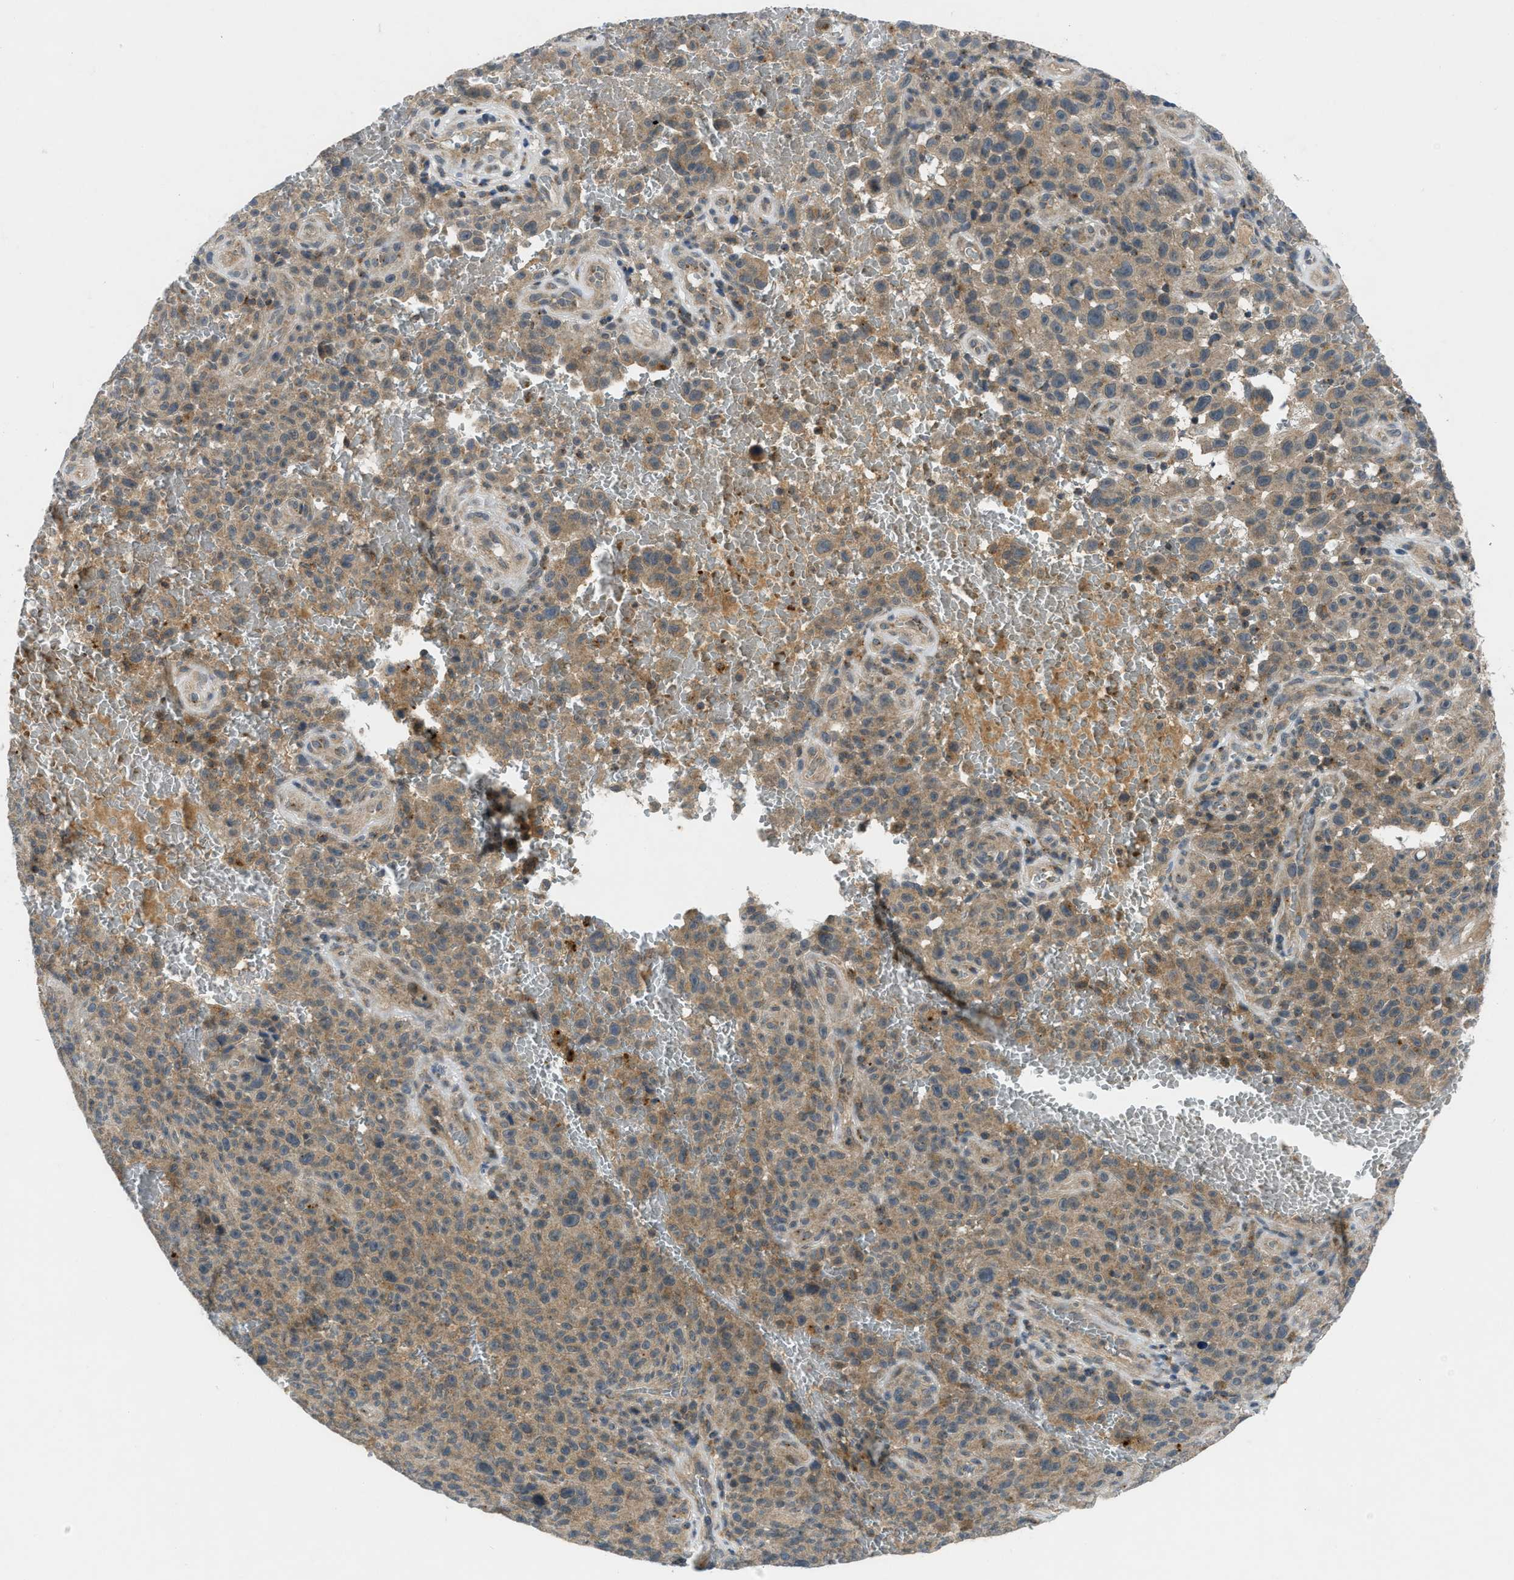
{"staining": {"intensity": "moderate", "quantity": ">75%", "location": "cytoplasmic/membranous"}, "tissue": "melanoma", "cell_type": "Tumor cells", "image_type": "cancer", "snomed": [{"axis": "morphology", "description": "Malignant melanoma, NOS"}, {"axis": "topography", "description": "Skin"}], "caption": "Tumor cells reveal medium levels of moderate cytoplasmic/membranous positivity in about >75% of cells in malignant melanoma.", "gene": "PDE7A", "patient": {"sex": "female", "age": 82}}